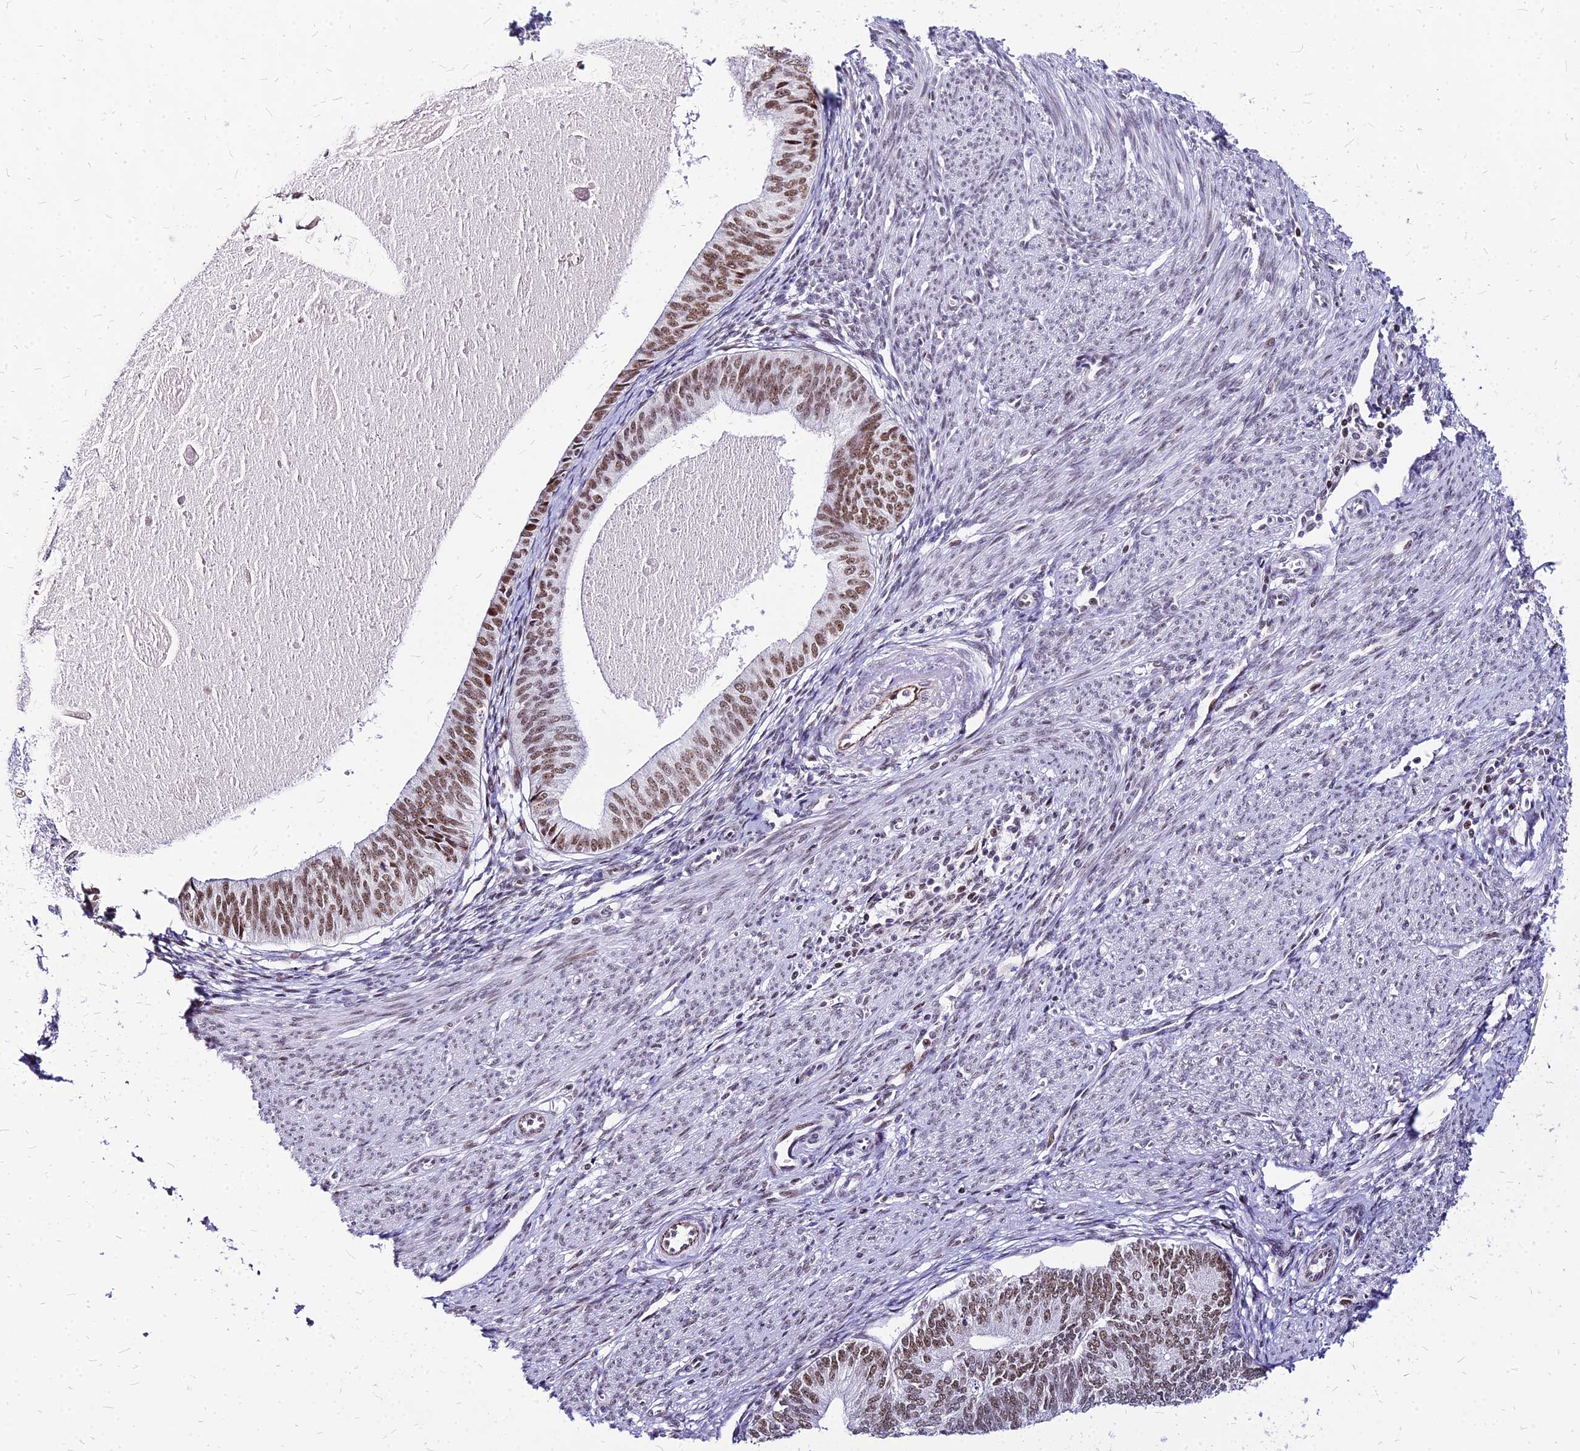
{"staining": {"intensity": "moderate", "quantity": "25%-75%", "location": "nuclear"}, "tissue": "endometrial cancer", "cell_type": "Tumor cells", "image_type": "cancer", "snomed": [{"axis": "morphology", "description": "Adenocarcinoma, NOS"}, {"axis": "topography", "description": "Endometrium"}], "caption": "IHC photomicrograph of neoplastic tissue: endometrial cancer stained using IHC displays medium levels of moderate protein expression localized specifically in the nuclear of tumor cells, appearing as a nuclear brown color.", "gene": "FDX2", "patient": {"sex": "female", "age": 68}}